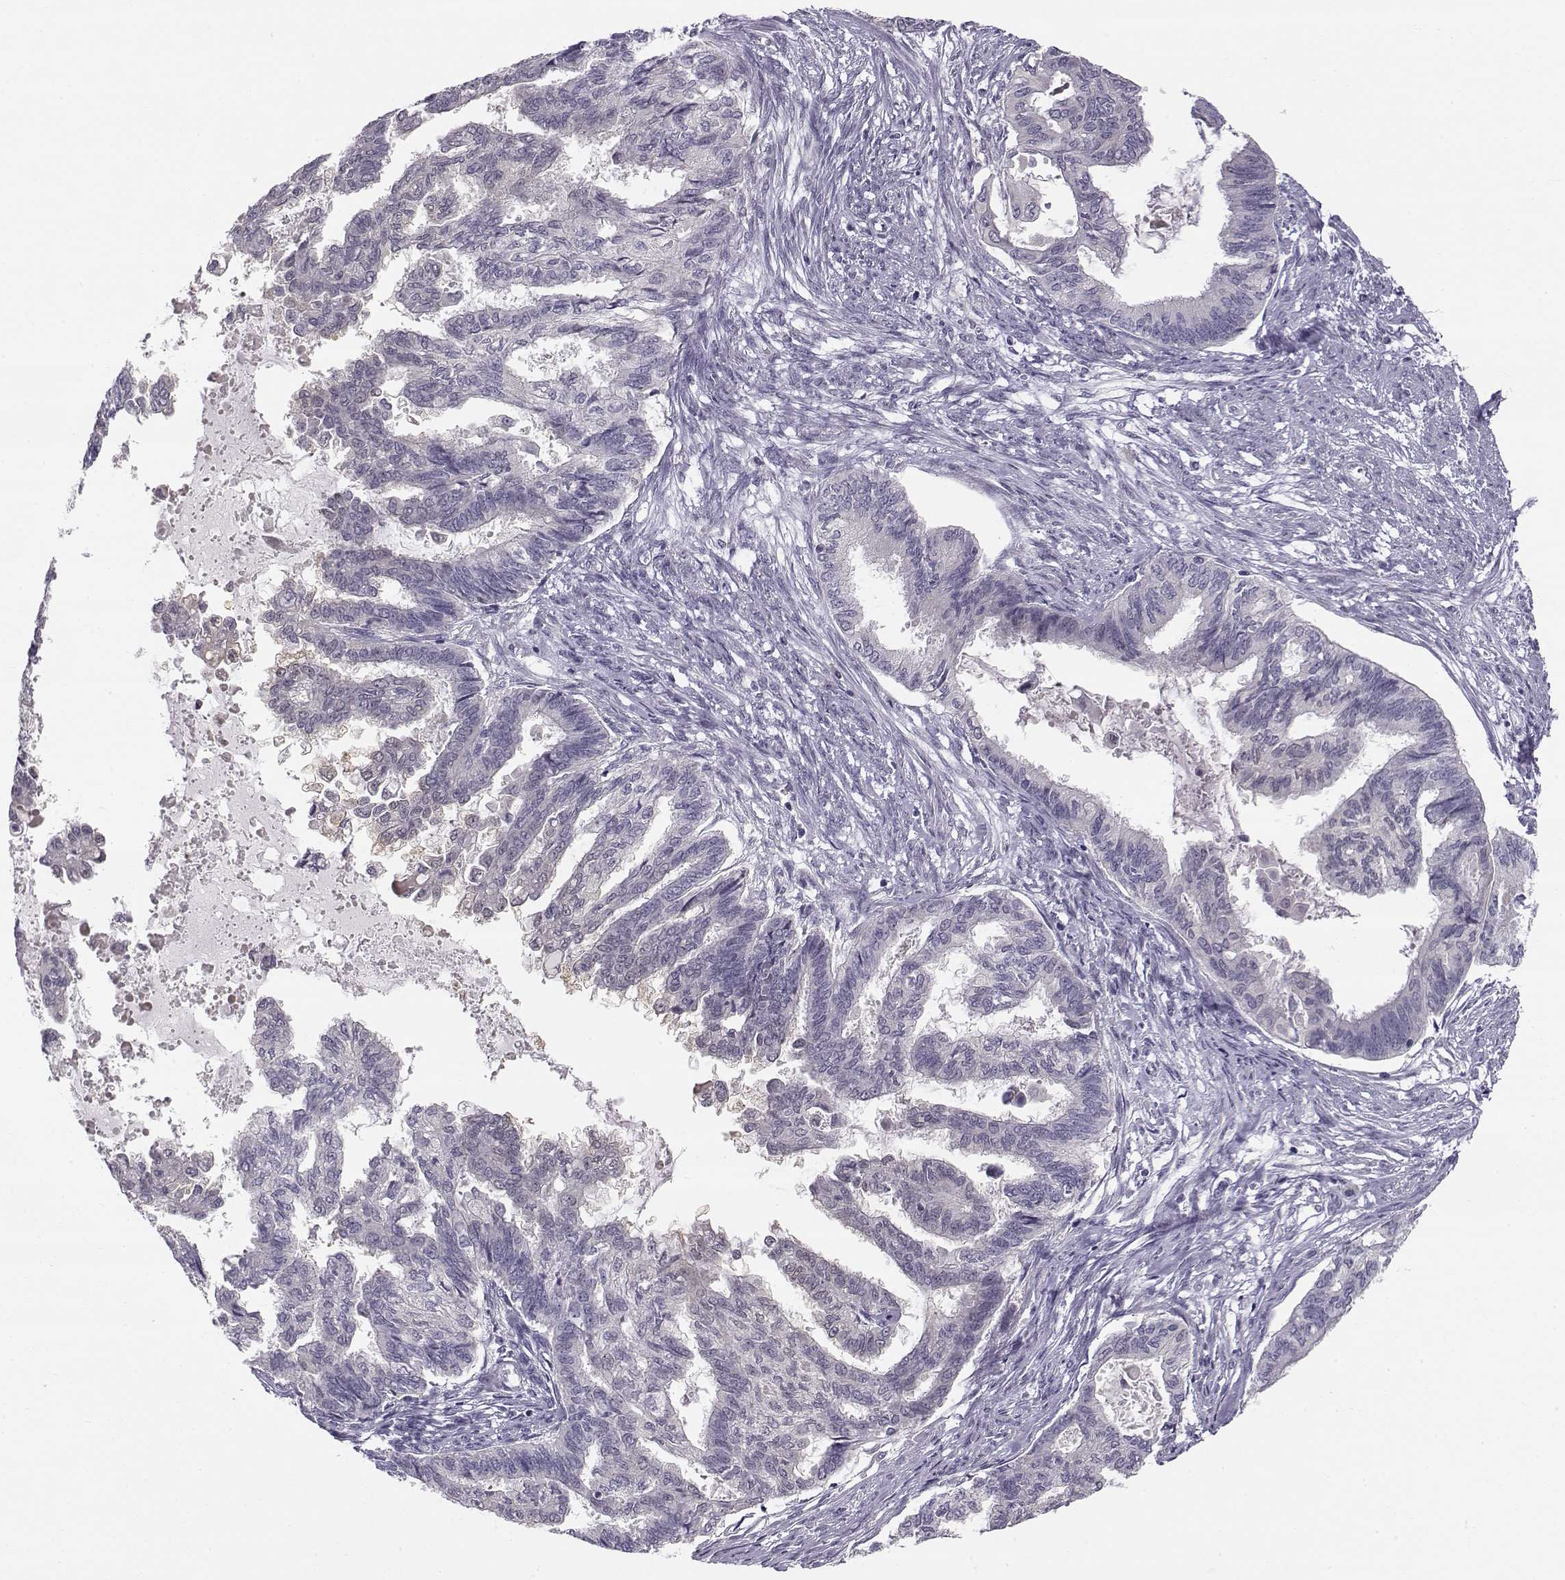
{"staining": {"intensity": "negative", "quantity": "none", "location": "none"}, "tissue": "endometrial cancer", "cell_type": "Tumor cells", "image_type": "cancer", "snomed": [{"axis": "morphology", "description": "Adenocarcinoma, NOS"}, {"axis": "topography", "description": "Endometrium"}], "caption": "Histopathology image shows no significant protein expression in tumor cells of endometrial adenocarcinoma.", "gene": "ACSL6", "patient": {"sex": "female", "age": 86}}